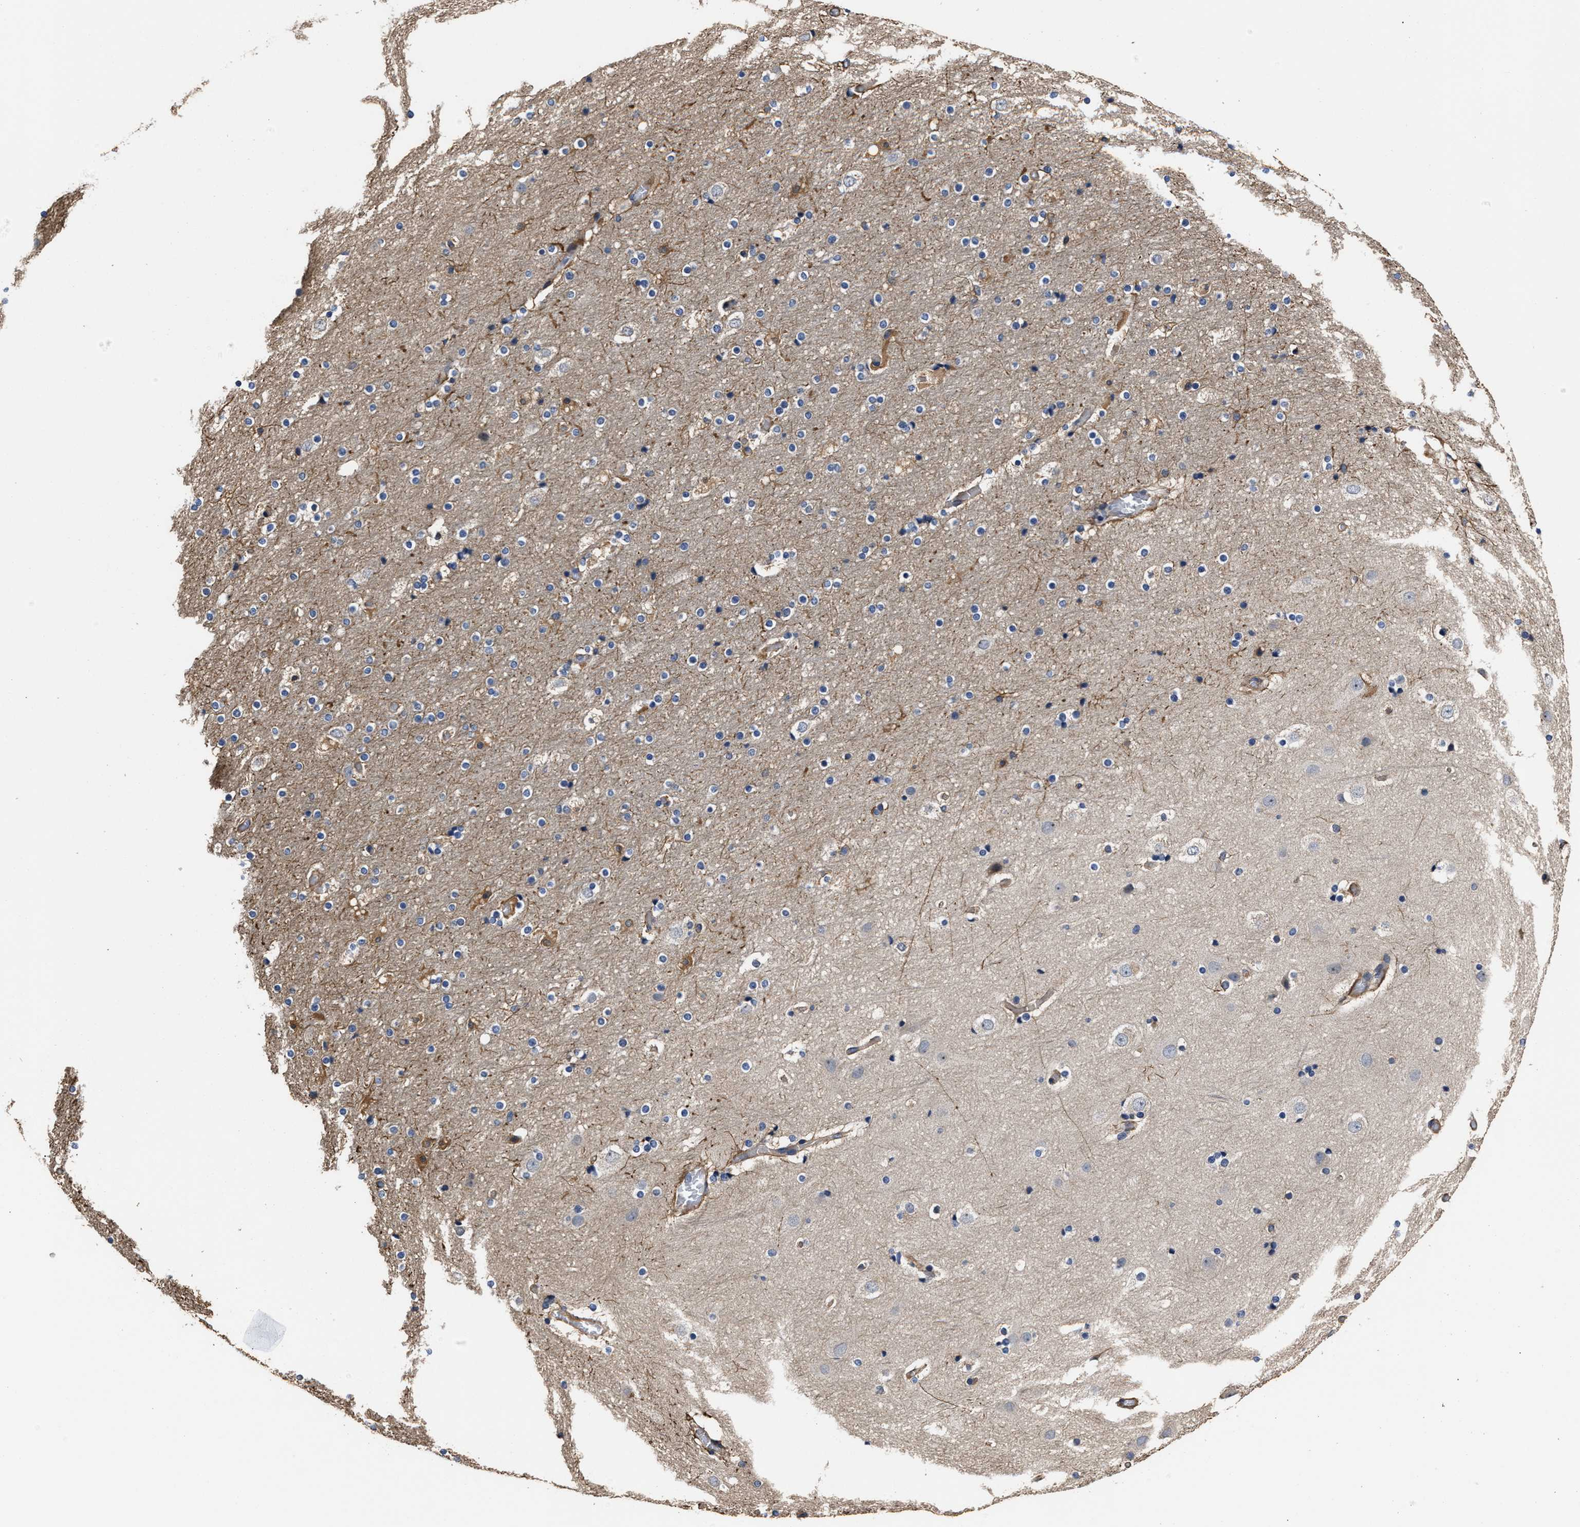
{"staining": {"intensity": "weak", "quantity": ">75%", "location": "cytoplasmic/membranous"}, "tissue": "cerebral cortex", "cell_type": "Endothelial cells", "image_type": "normal", "snomed": [{"axis": "morphology", "description": "Normal tissue, NOS"}, {"axis": "topography", "description": "Cerebral cortex"}], "caption": "Endothelial cells display low levels of weak cytoplasmic/membranous staining in about >75% of cells in normal cerebral cortex.", "gene": "TSPAN33", "patient": {"sex": "male", "age": 57}}